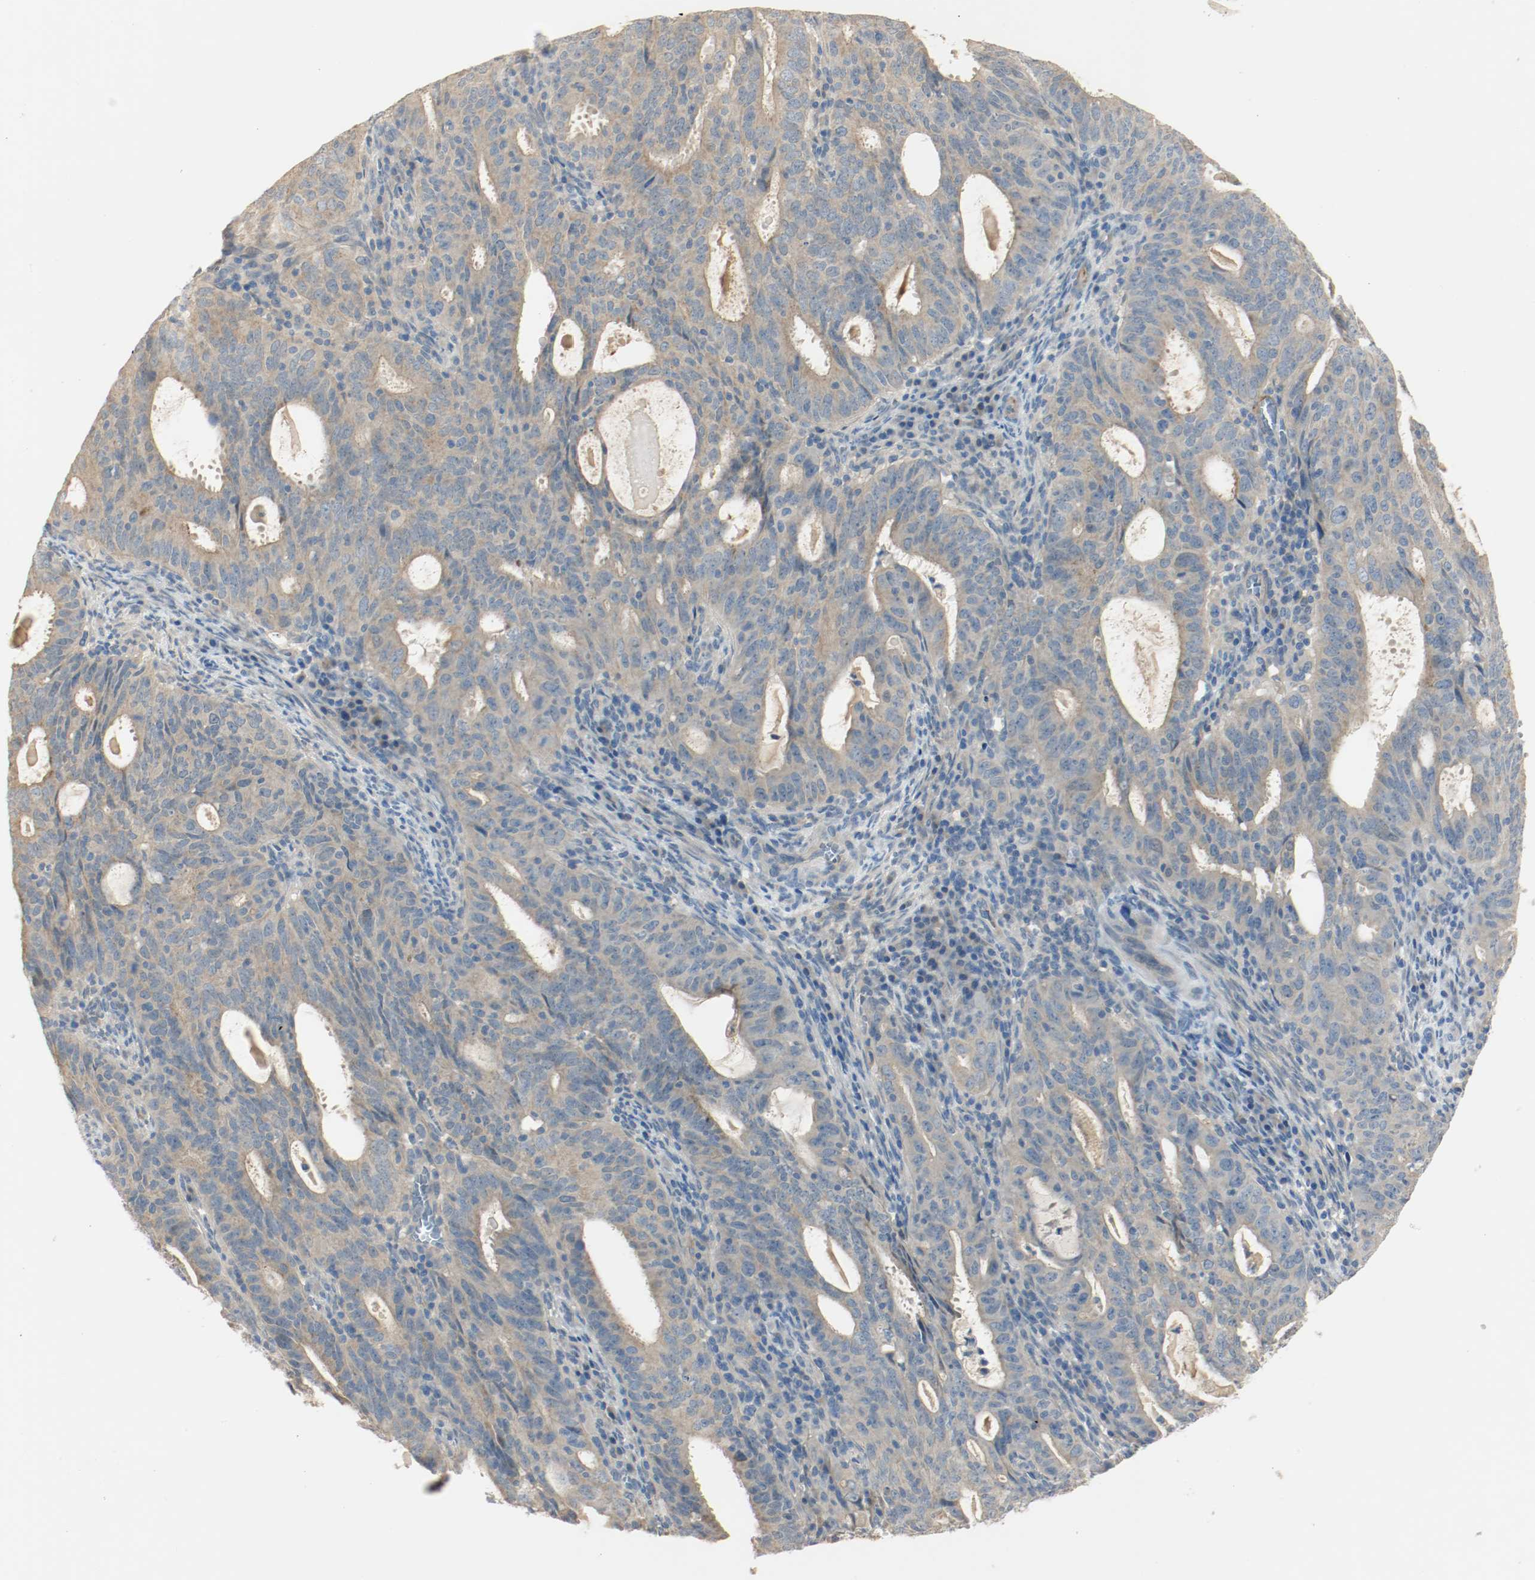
{"staining": {"intensity": "weak", "quantity": ">75%", "location": "cytoplasmic/membranous"}, "tissue": "cervical cancer", "cell_type": "Tumor cells", "image_type": "cancer", "snomed": [{"axis": "morphology", "description": "Adenocarcinoma, NOS"}, {"axis": "topography", "description": "Cervix"}], "caption": "Immunohistochemical staining of cervical cancer reveals low levels of weak cytoplasmic/membranous expression in about >75% of tumor cells.", "gene": "MELTF", "patient": {"sex": "female", "age": 44}}